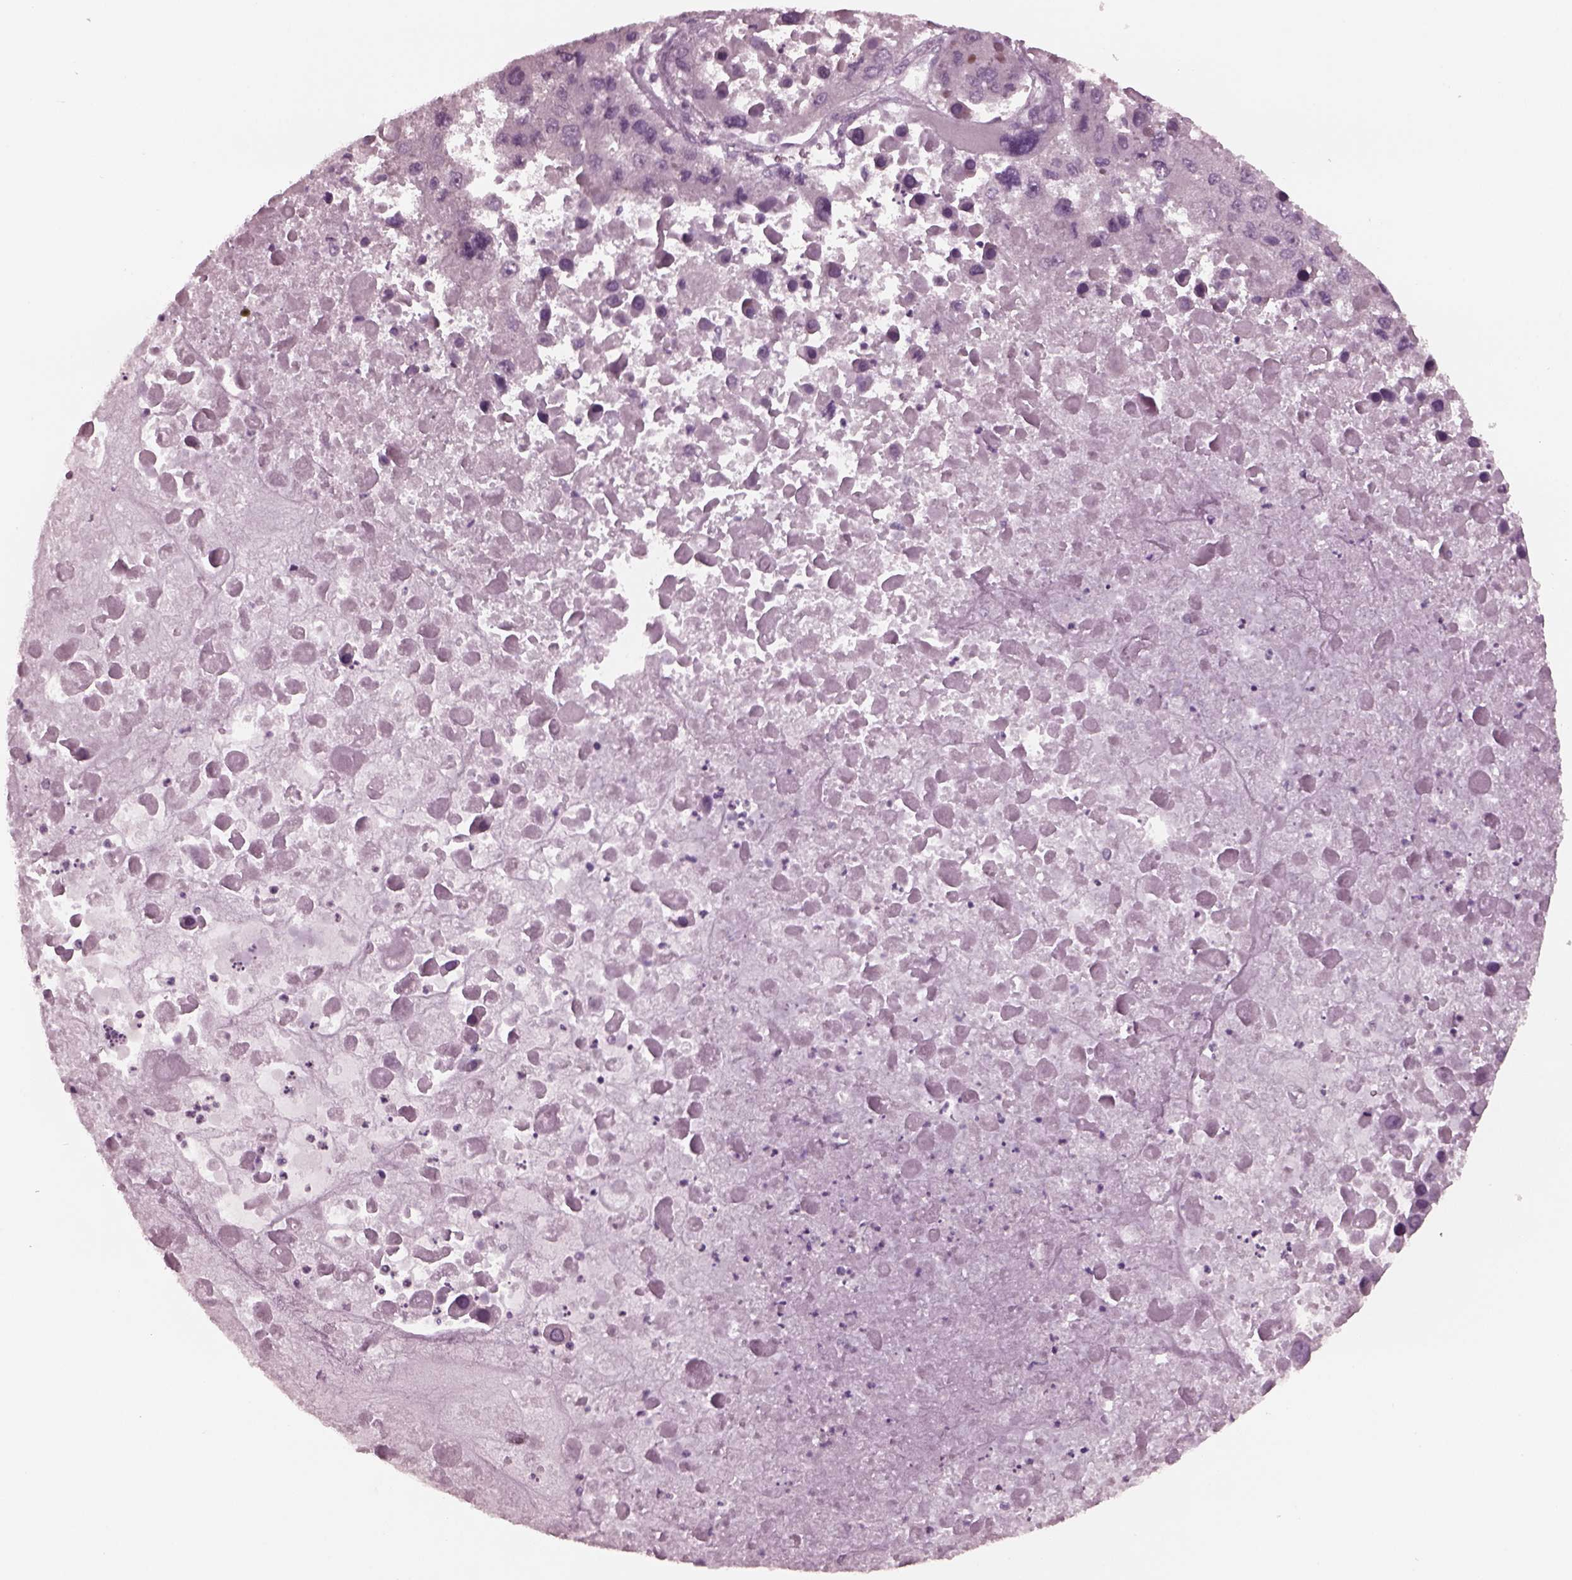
{"staining": {"intensity": "negative", "quantity": "none", "location": "none"}, "tissue": "liver cancer", "cell_type": "Tumor cells", "image_type": "cancer", "snomed": [{"axis": "morphology", "description": "Carcinoma, Hepatocellular, NOS"}, {"axis": "topography", "description": "Liver"}], "caption": "Immunohistochemistry of human liver cancer (hepatocellular carcinoma) displays no staining in tumor cells.", "gene": "TUBG1", "patient": {"sex": "female", "age": 41}}